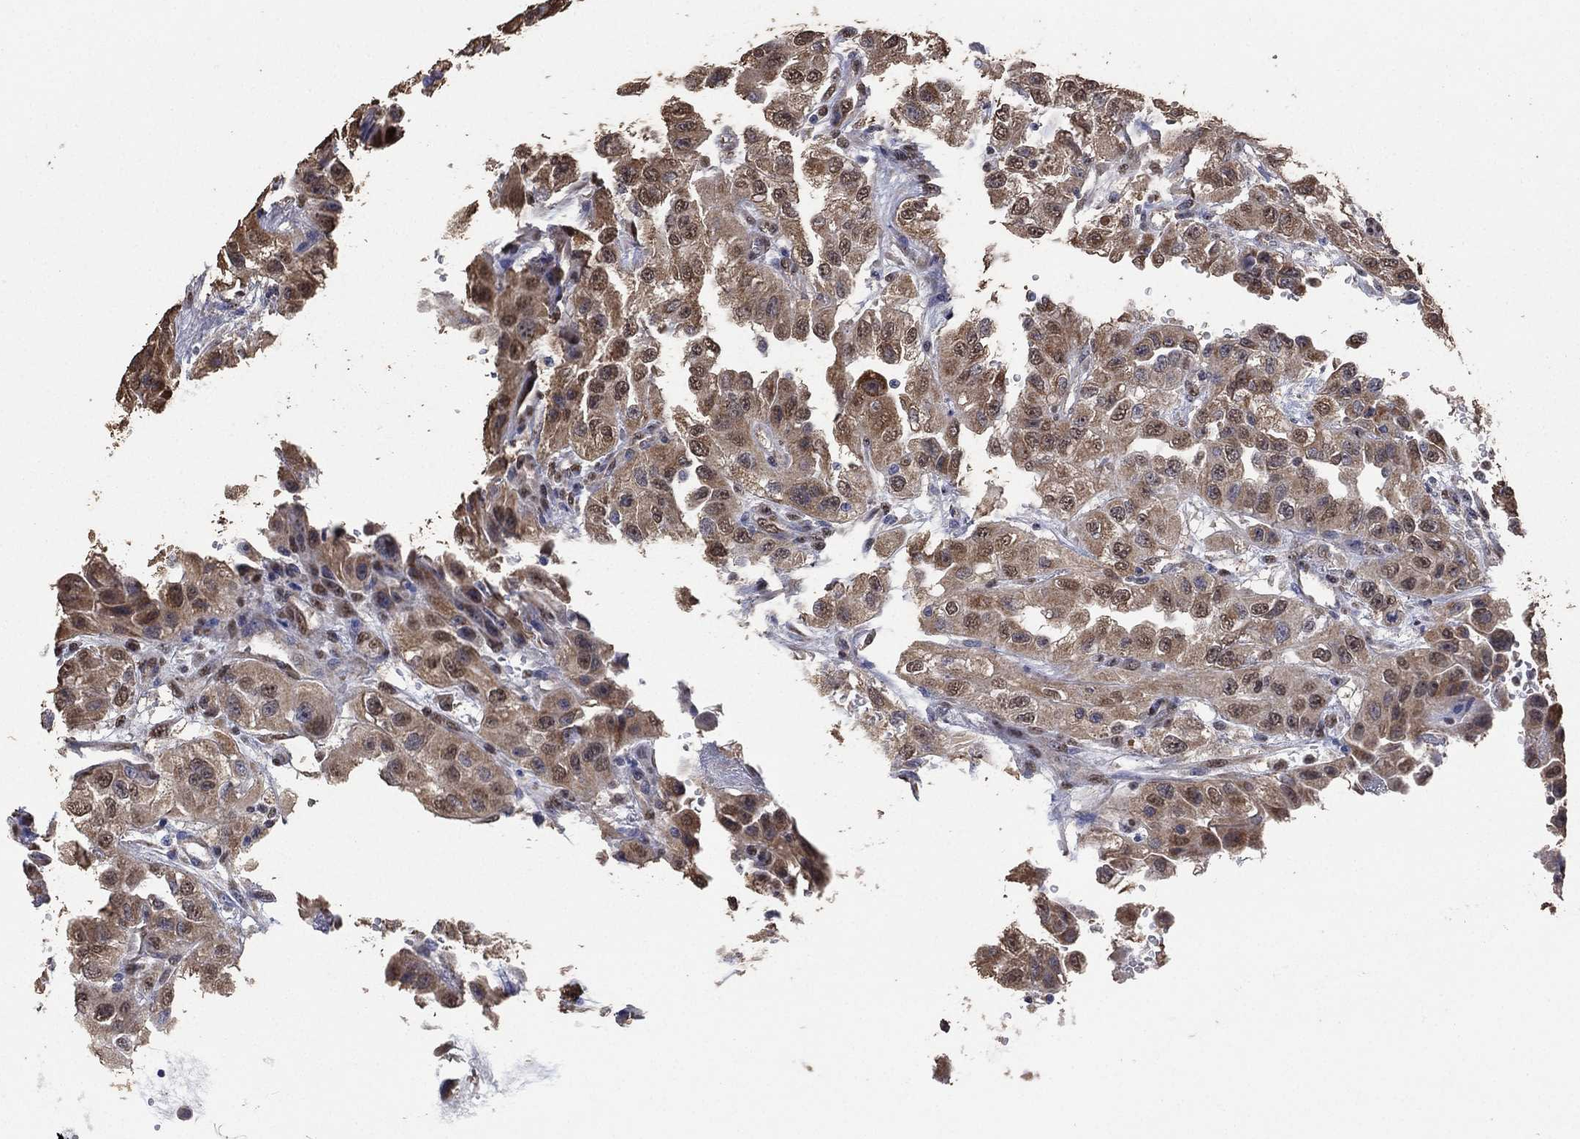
{"staining": {"intensity": "moderate", "quantity": "25%-75%", "location": "cytoplasmic/membranous"}, "tissue": "renal cancer", "cell_type": "Tumor cells", "image_type": "cancer", "snomed": [{"axis": "morphology", "description": "Adenocarcinoma, NOS"}, {"axis": "topography", "description": "Kidney"}], "caption": "Moderate cytoplasmic/membranous protein staining is appreciated in about 25%-75% of tumor cells in renal cancer.", "gene": "ALDH7A1", "patient": {"sex": "male", "age": 64}}